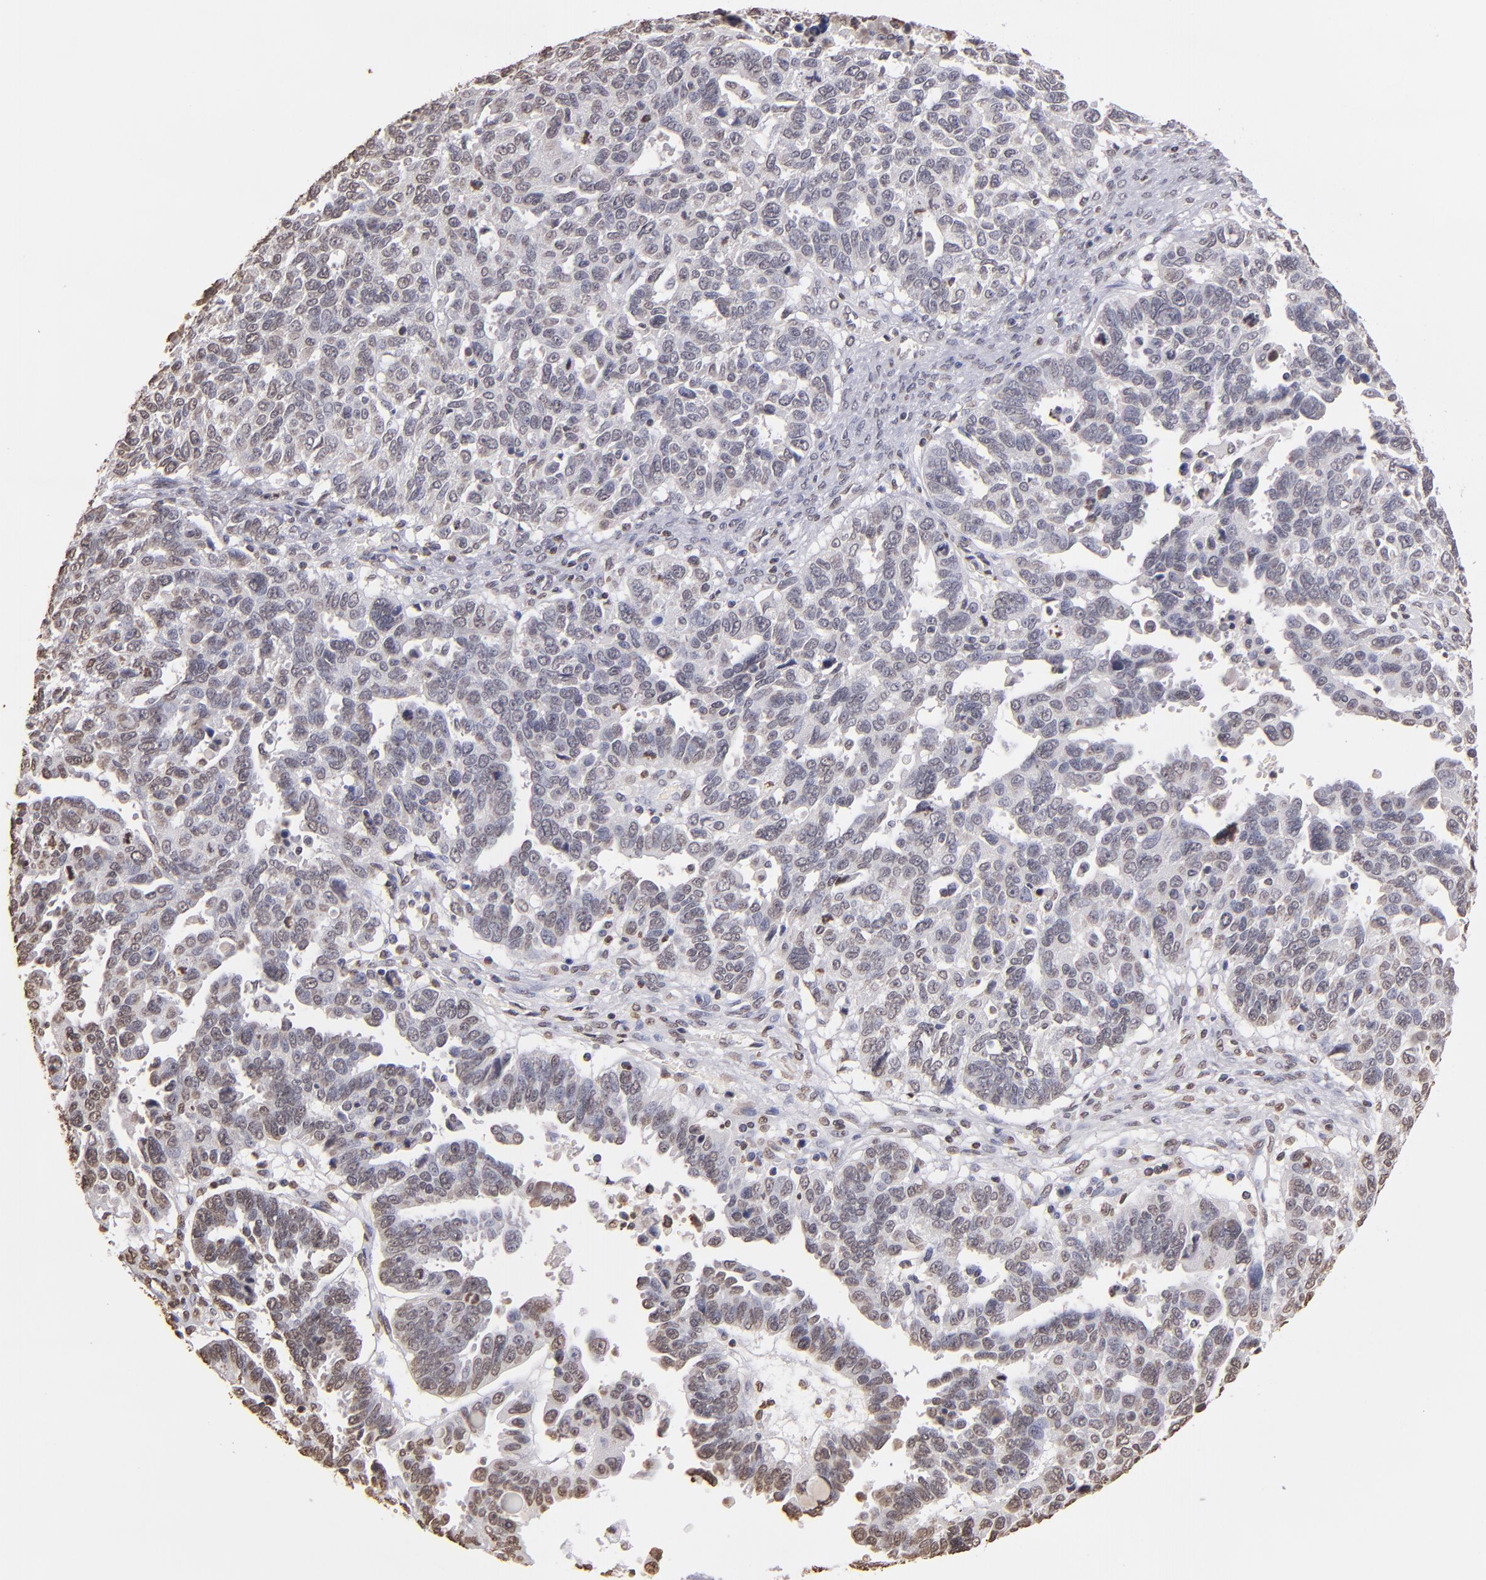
{"staining": {"intensity": "weak", "quantity": "25%-75%", "location": "nuclear"}, "tissue": "ovarian cancer", "cell_type": "Tumor cells", "image_type": "cancer", "snomed": [{"axis": "morphology", "description": "Carcinoma, endometroid"}, {"axis": "morphology", "description": "Cystadenocarcinoma, serous, NOS"}, {"axis": "topography", "description": "Ovary"}], "caption": "Endometroid carcinoma (ovarian) stained for a protein exhibits weak nuclear positivity in tumor cells. Immunohistochemistry stains the protein in brown and the nuclei are stained blue.", "gene": "LBX1", "patient": {"sex": "female", "age": 45}}